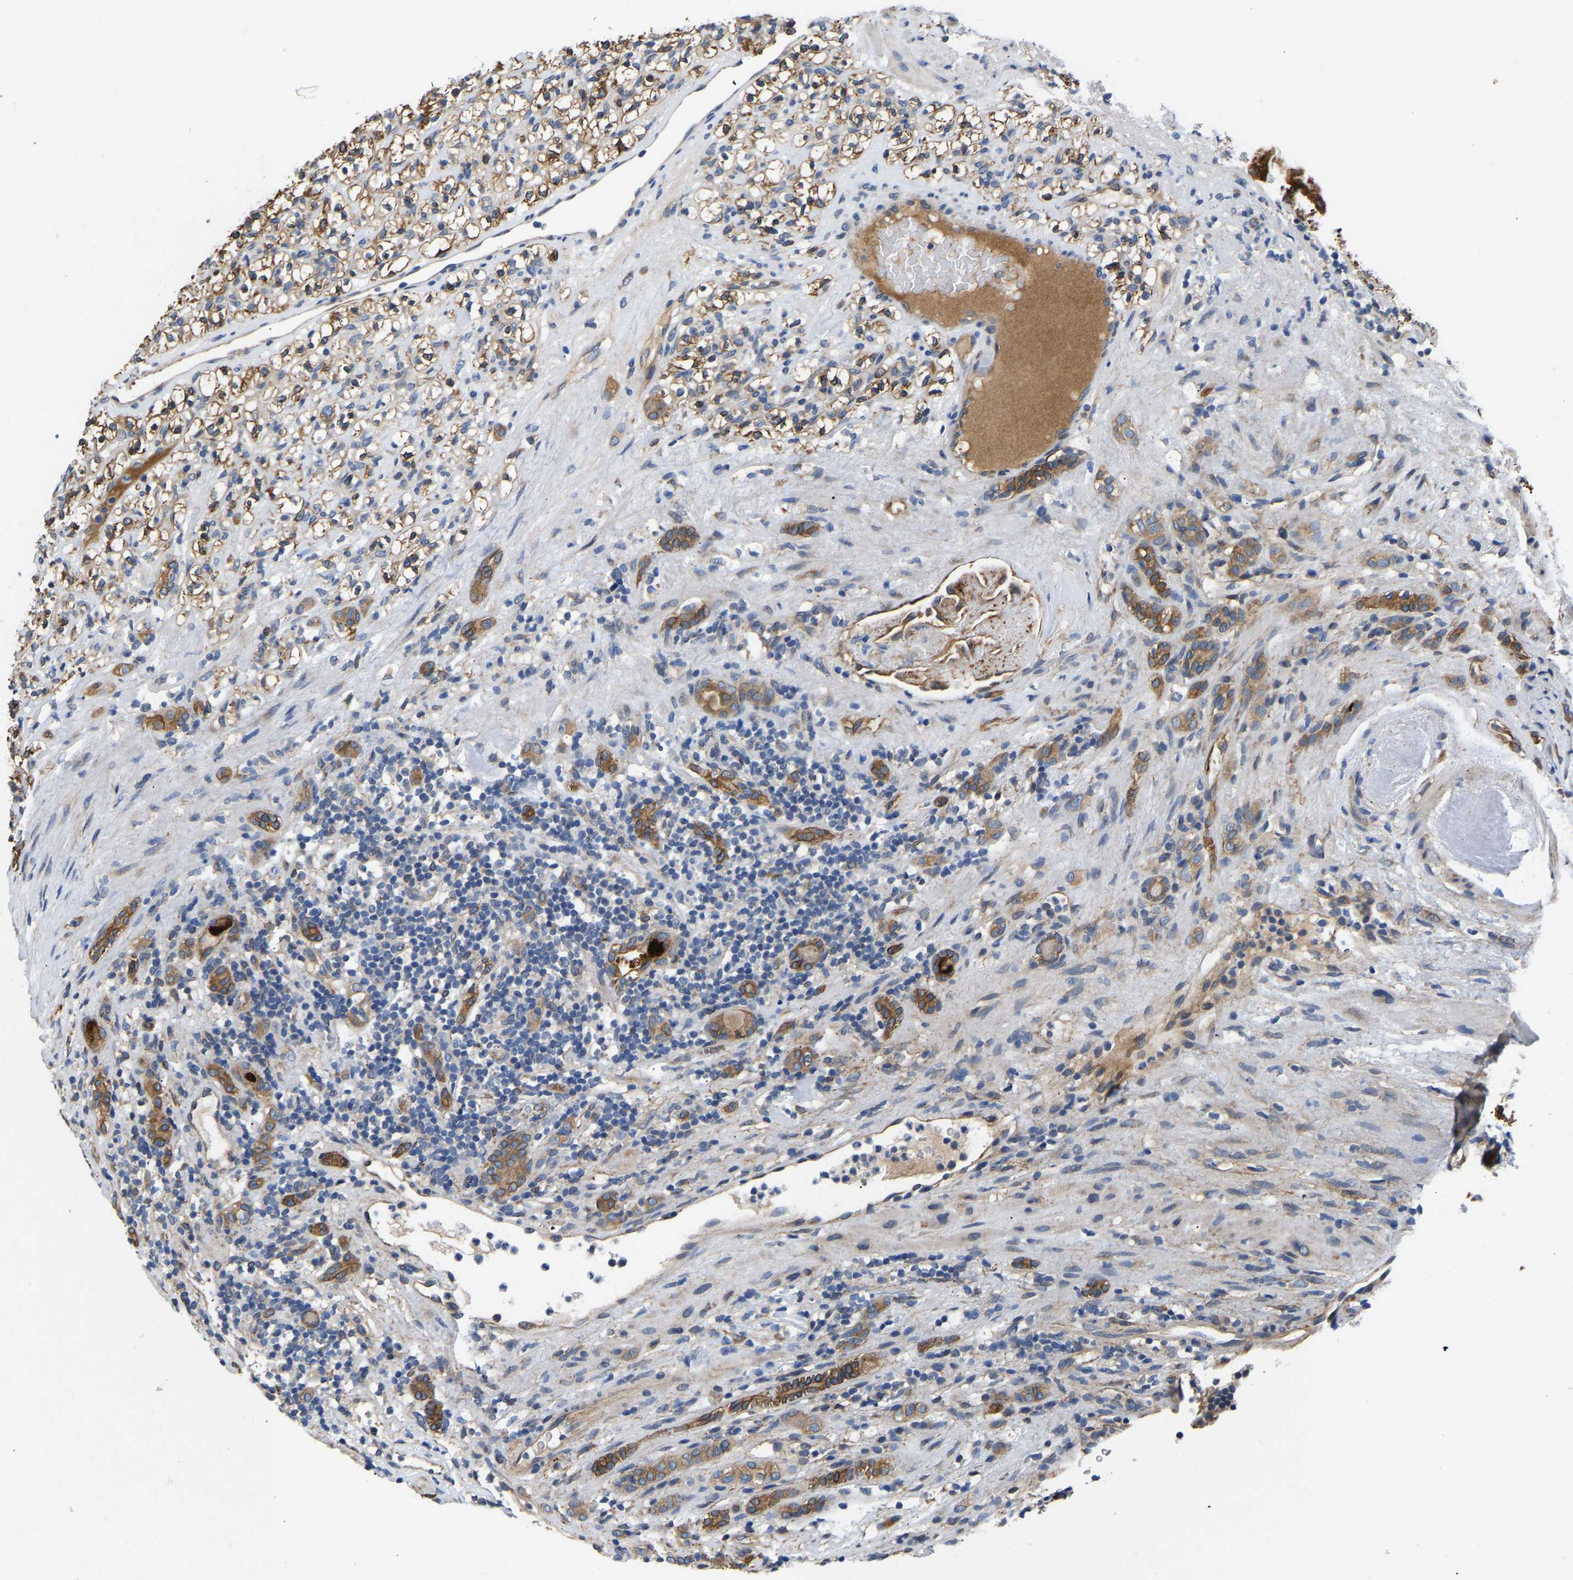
{"staining": {"intensity": "moderate", "quantity": ">75%", "location": "cytoplasmic/membranous"}, "tissue": "renal cancer", "cell_type": "Tumor cells", "image_type": "cancer", "snomed": [{"axis": "morphology", "description": "Normal tissue, NOS"}, {"axis": "morphology", "description": "Adenocarcinoma, NOS"}, {"axis": "topography", "description": "Kidney"}], "caption": "Human adenocarcinoma (renal) stained with a brown dye reveals moderate cytoplasmic/membranous positive expression in approximately >75% of tumor cells.", "gene": "ARL6IP5", "patient": {"sex": "female", "age": 72}}